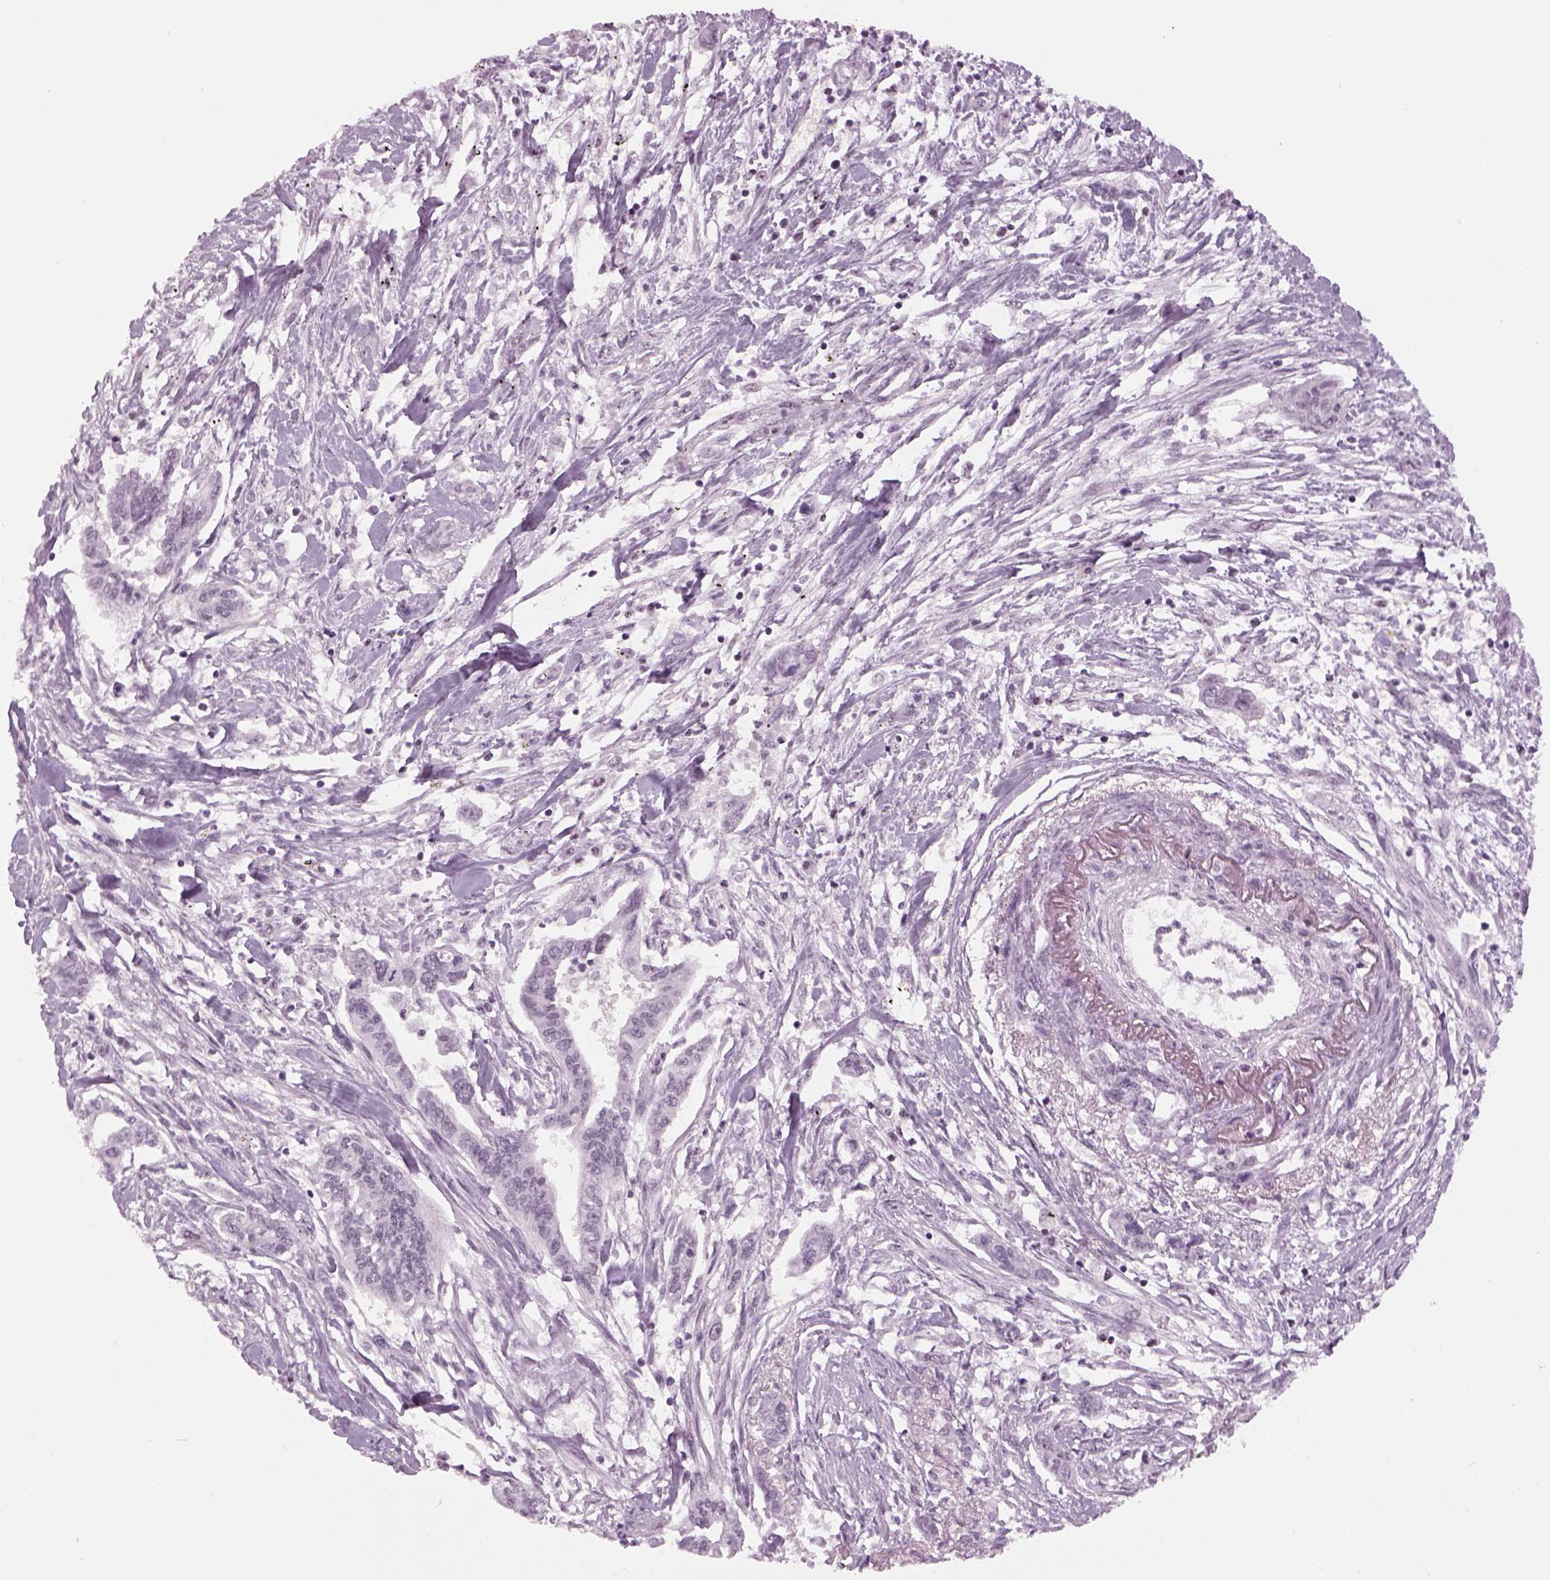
{"staining": {"intensity": "negative", "quantity": "none", "location": "none"}, "tissue": "pancreatic cancer", "cell_type": "Tumor cells", "image_type": "cancer", "snomed": [{"axis": "morphology", "description": "Adenocarcinoma, NOS"}, {"axis": "topography", "description": "Pancreas"}], "caption": "Protein analysis of adenocarcinoma (pancreatic) exhibits no significant expression in tumor cells. (Stains: DAB (3,3'-diaminobenzidine) IHC with hematoxylin counter stain, Microscopy: brightfield microscopy at high magnification).", "gene": "KCNG2", "patient": {"sex": "male", "age": 60}}